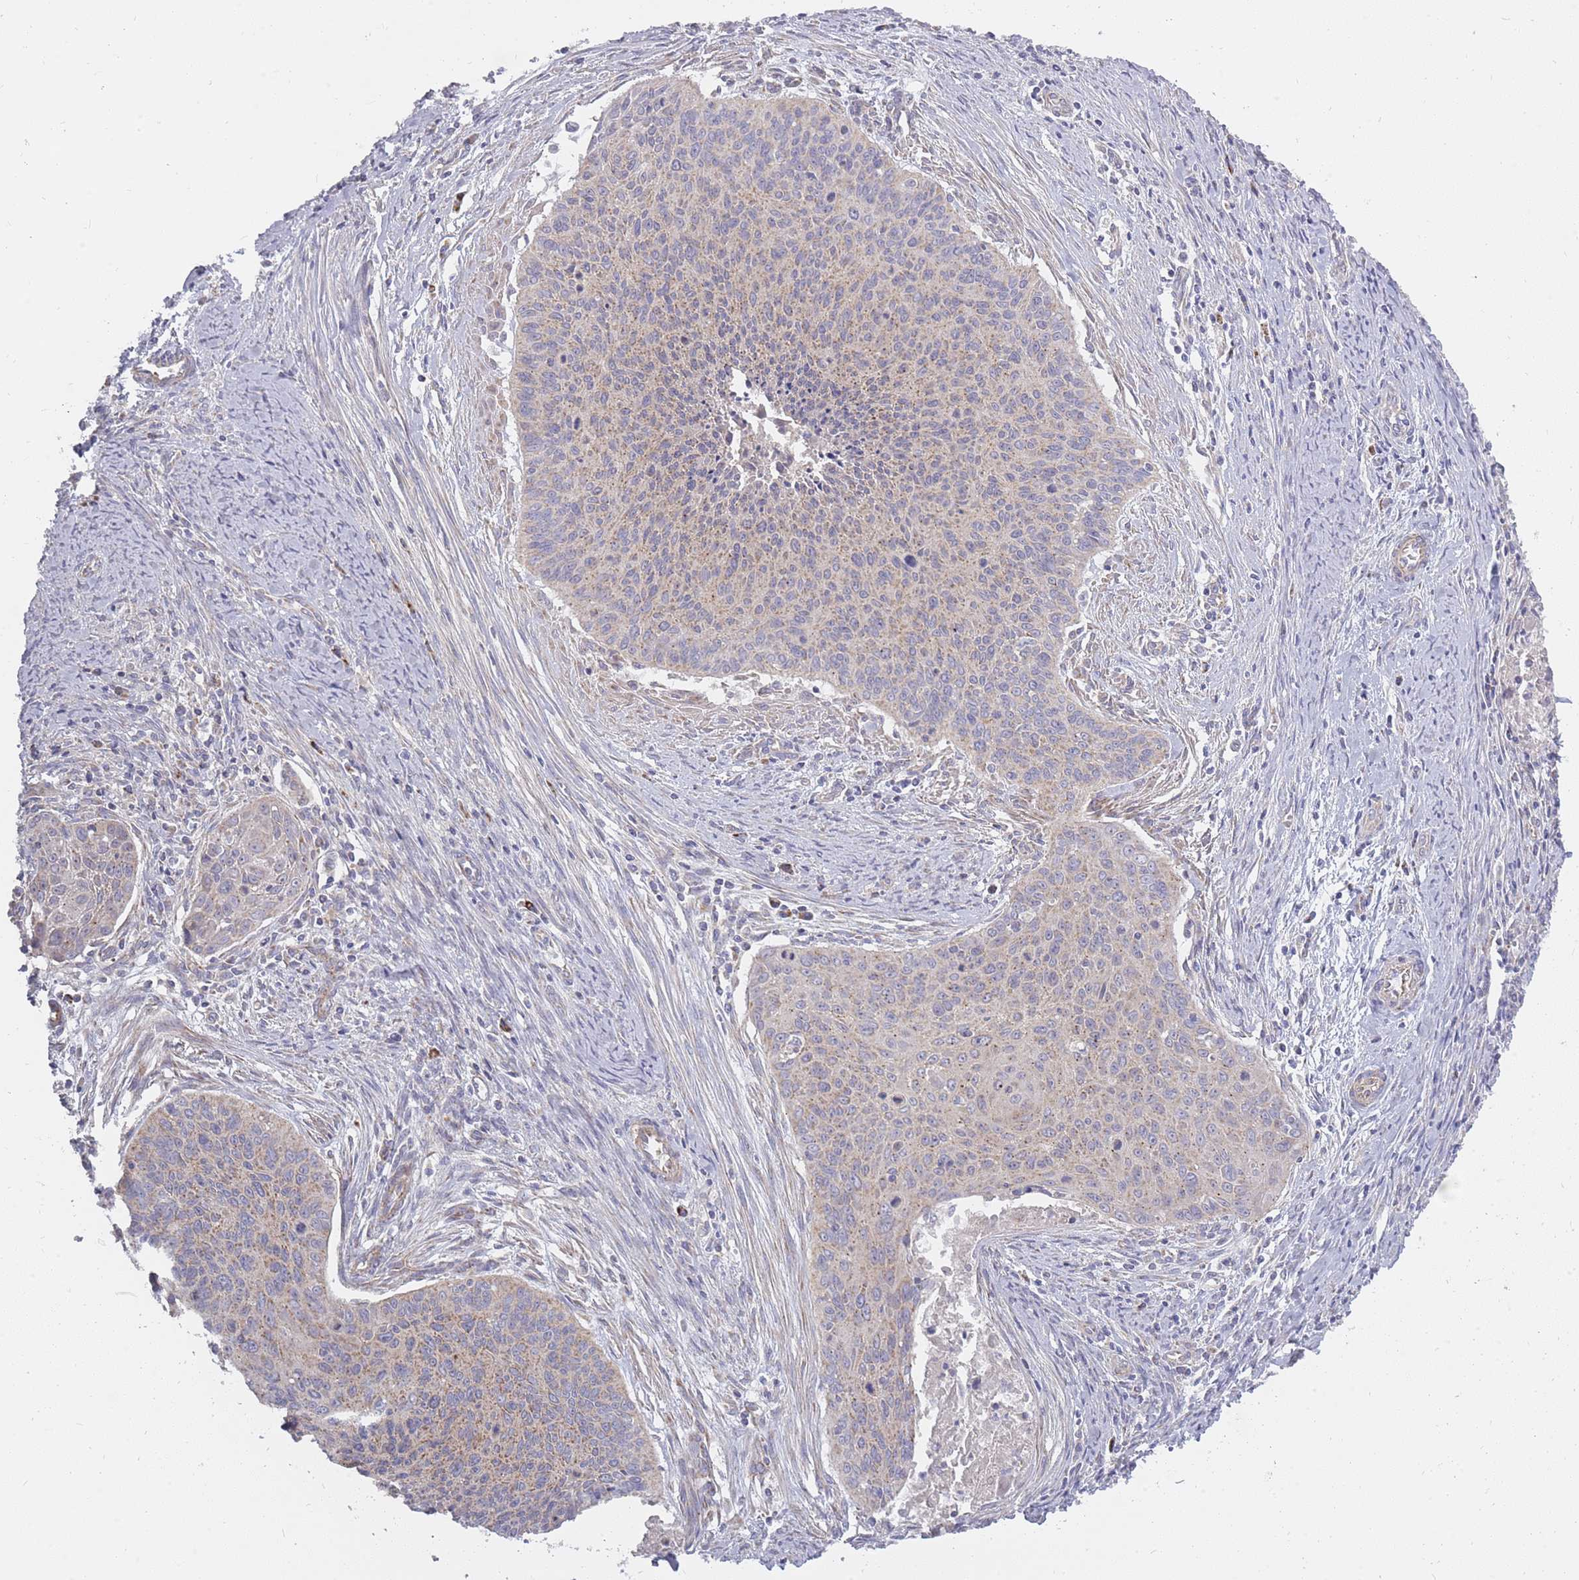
{"staining": {"intensity": "weak", "quantity": "25%-75%", "location": "cytoplasmic/membranous"}, "tissue": "cervical cancer", "cell_type": "Tumor cells", "image_type": "cancer", "snomed": [{"axis": "morphology", "description": "Squamous cell carcinoma, NOS"}, {"axis": "topography", "description": "Cervix"}], "caption": "Weak cytoplasmic/membranous protein staining is seen in approximately 25%-75% of tumor cells in squamous cell carcinoma (cervical).", "gene": "ALKBH4", "patient": {"sex": "female", "age": 55}}